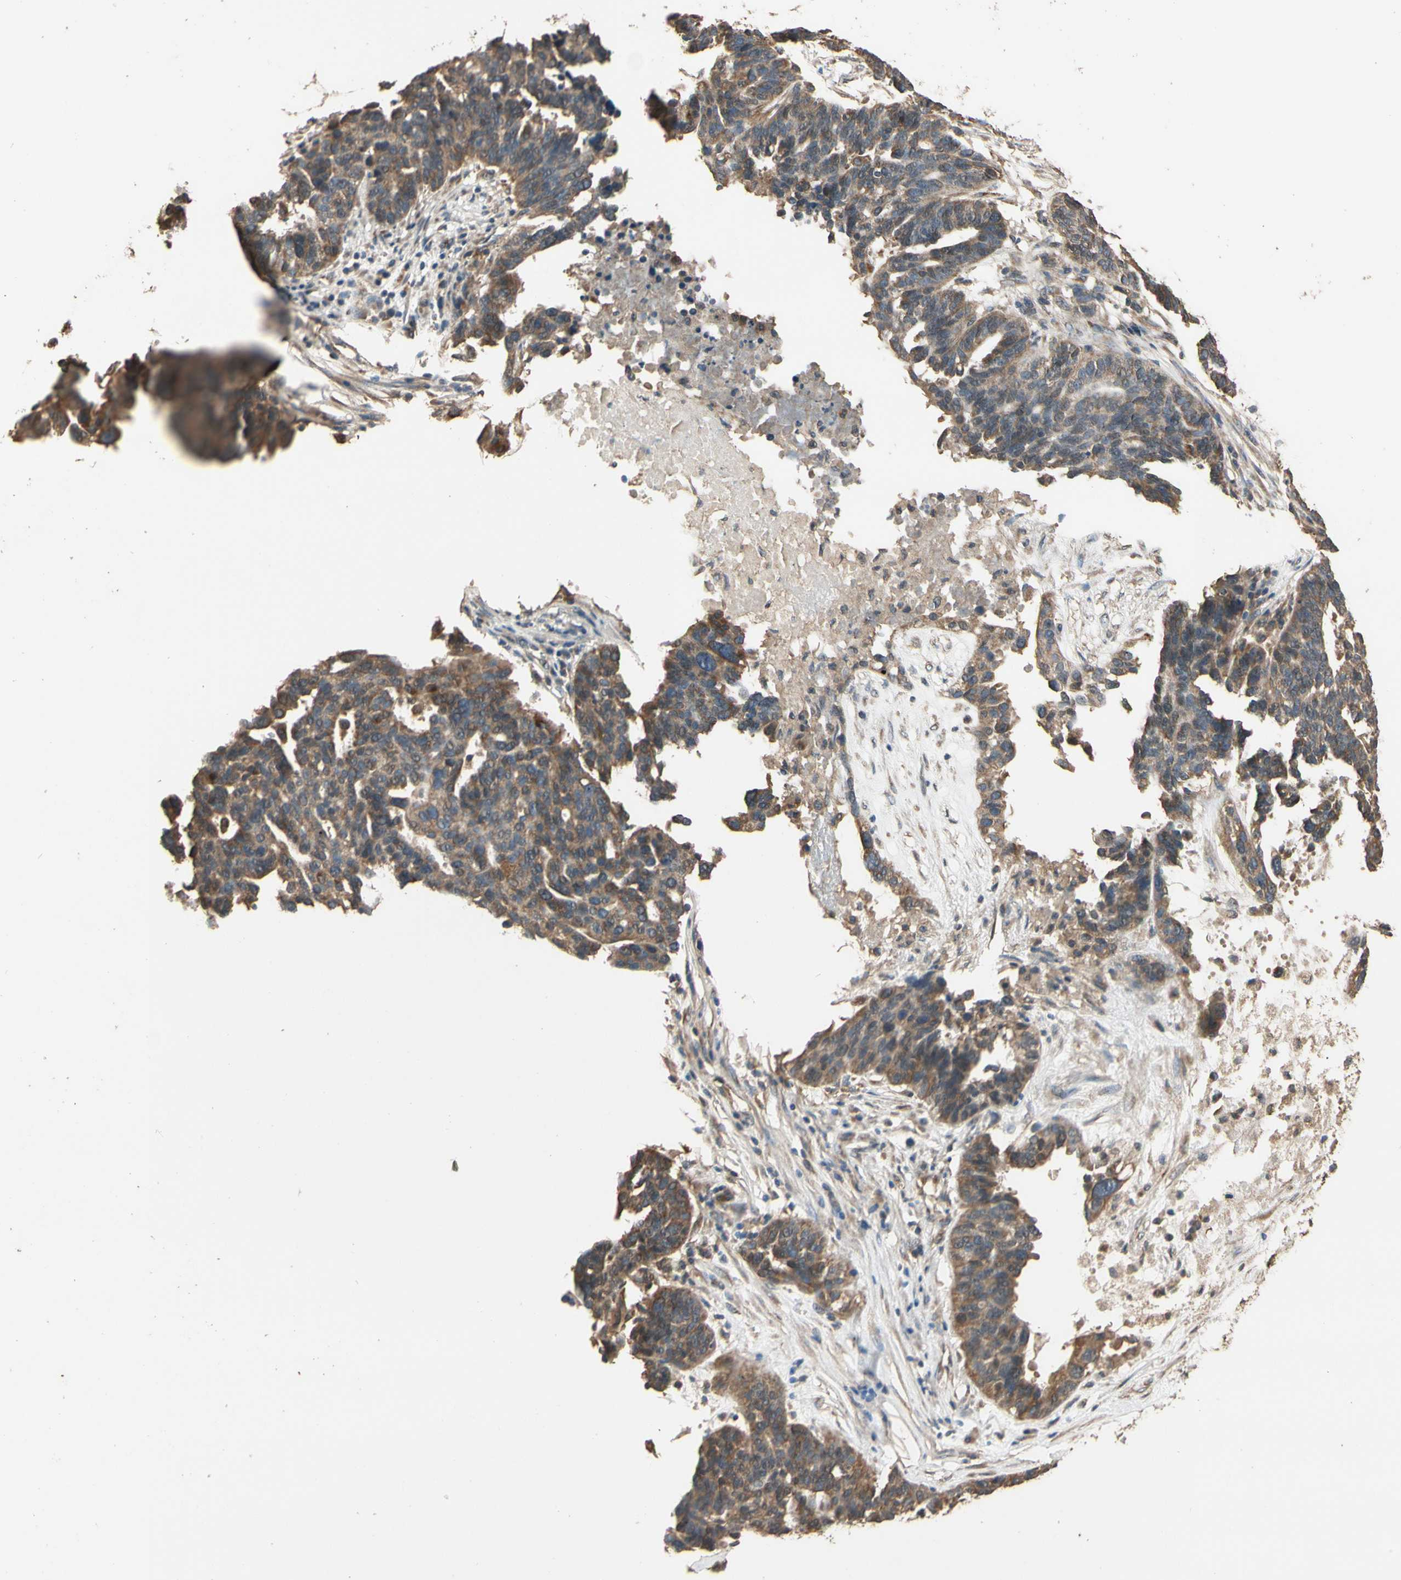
{"staining": {"intensity": "moderate", "quantity": ">75%", "location": "cytoplasmic/membranous"}, "tissue": "ovarian cancer", "cell_type": "Tumor cells", "image_type": "cancer", "snomed": [{"axis": "morphology", "description": "Cystadenocarcinoma, serous, NOS"}, {"axis": "topography", "description": "Ovary"}], "caption": "This photomicrograph exhibits IHC staining of human ovarian cancer, with medium moderate cytoplasmic/membranous staining in about >75% of tumor cells.", "gene": "STX18", "patient": {"sex": "female", "age": 59}}